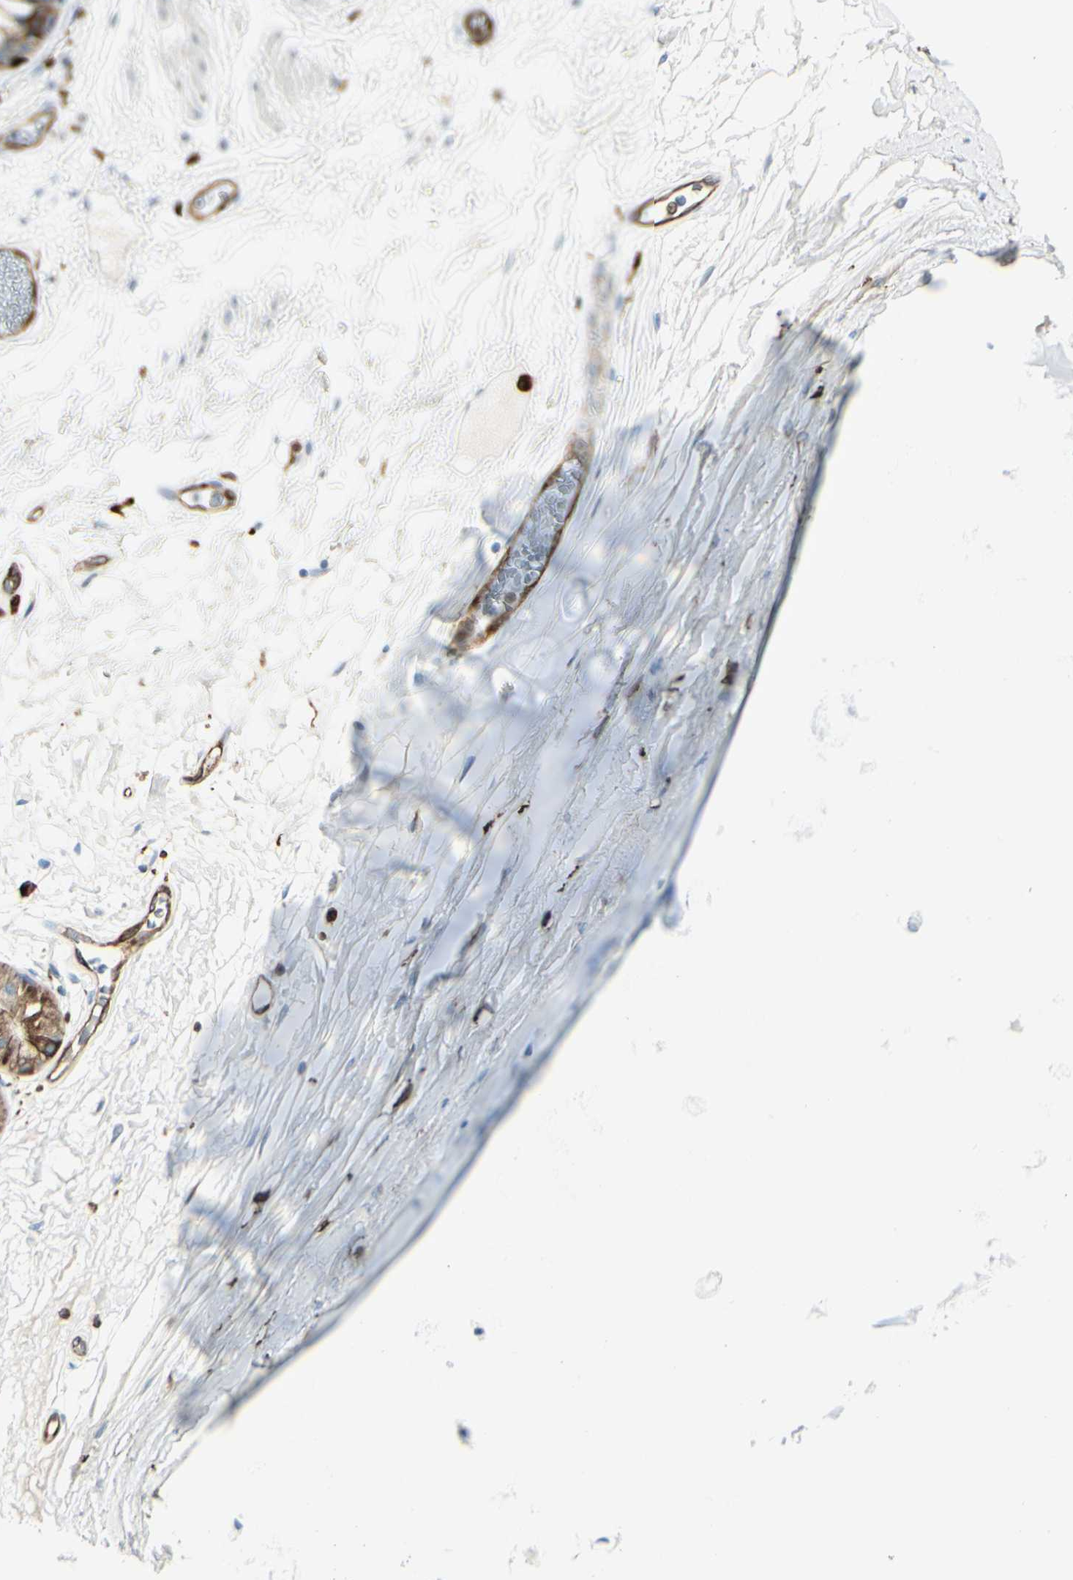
{"staining": {"intensity": "moderate", "quantity": ">75%", "location": "cytoplasmic/membranous"}, "tissue": "bronchus", "cell_type": "Respiratory epithelial cells", "image_type": "normal", "snomed": [{"axis": "morphology", "description": "Normal tissue, NOS"}, {"axis": "topography", "description": "Bronchus"}], "caption": "Immunohistochemical staining of benign bronchus demonstrates moderate cytoplasmic/membranous protein expression in about >75% of respiratory epithelial cells. The staining is performed using DAB (3,3'-diaminobenzidine) brown chromogen to label protein expression. The nuclei are counter-stained blue using hematoxylin.", "gene": "CD74", "patient": {"sex": "male", "age": 66}}